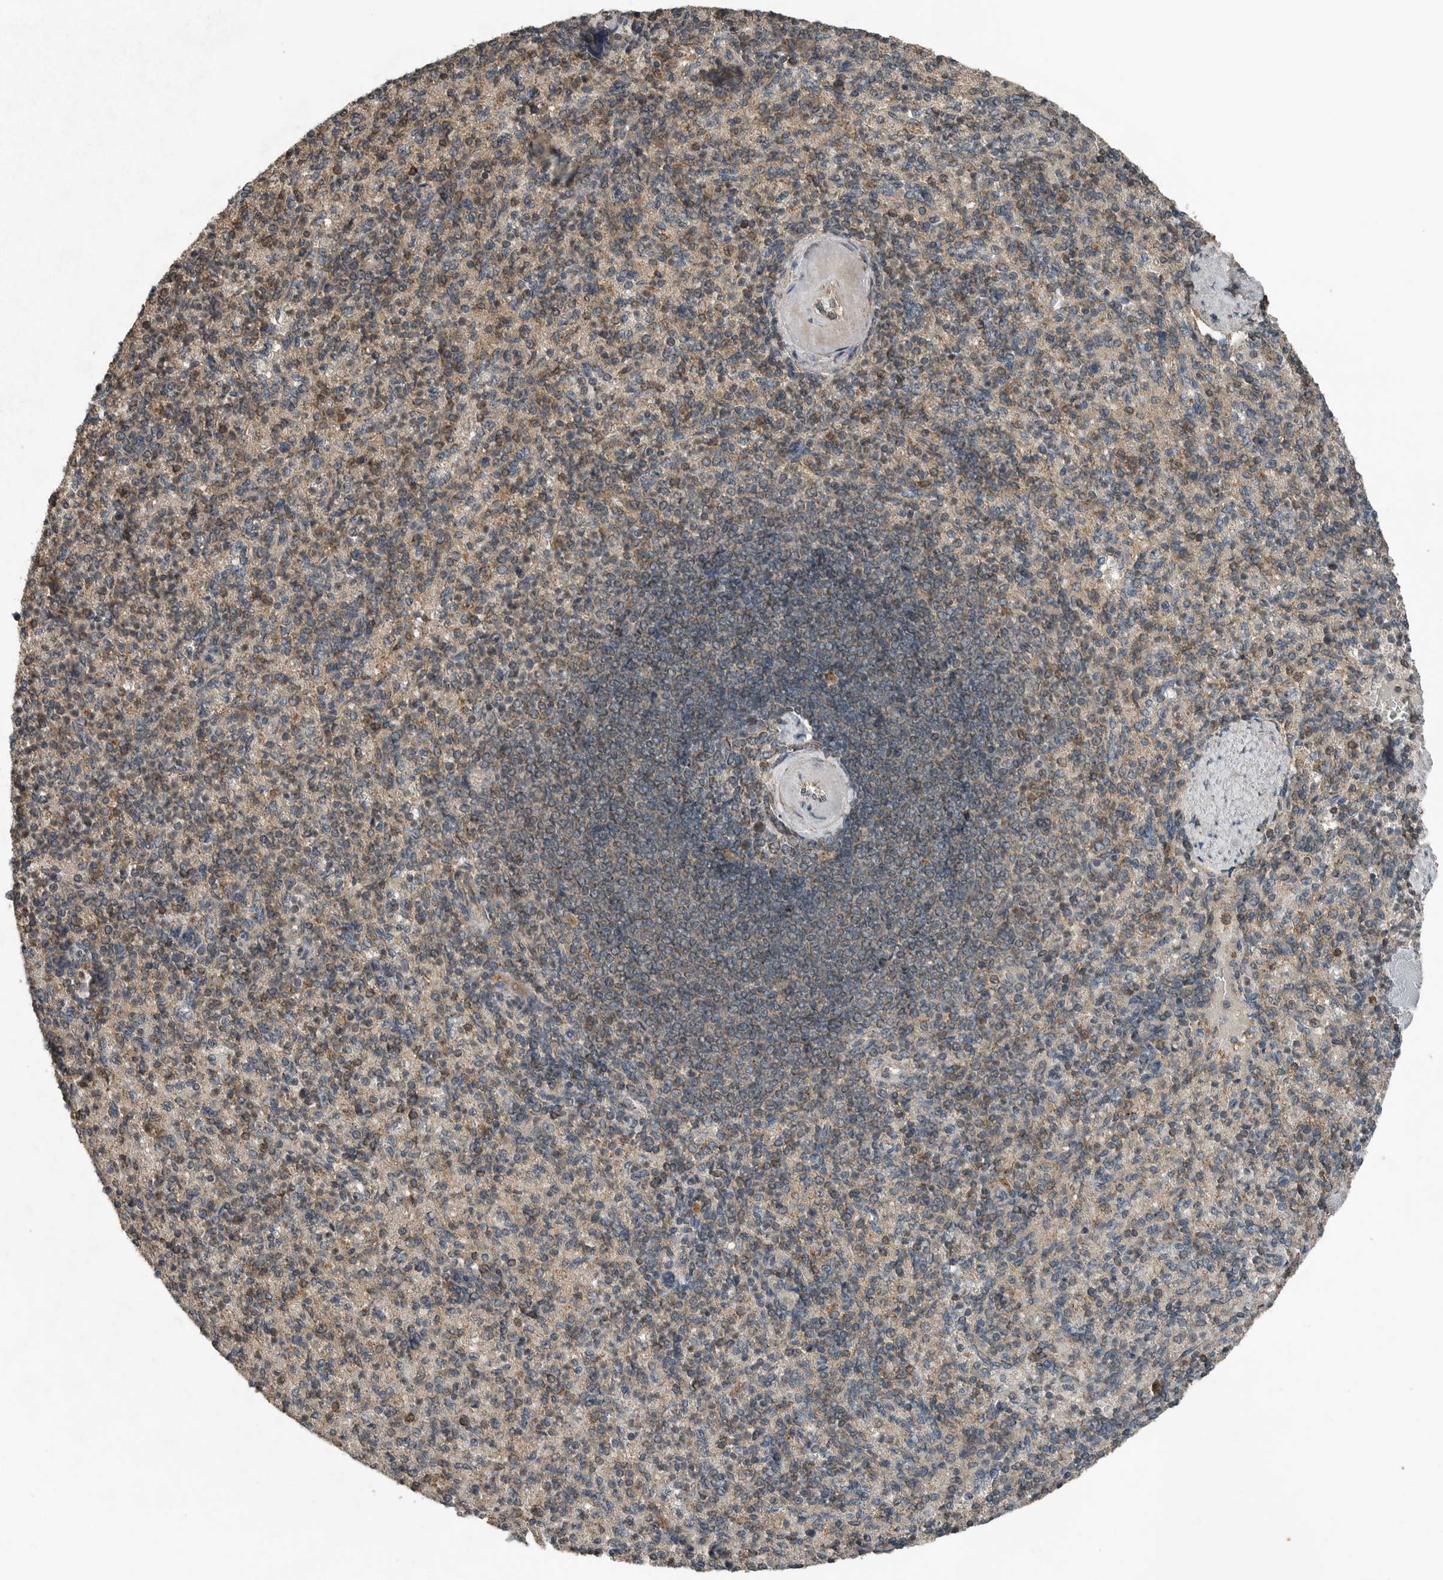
{"staining": {"intensity": "moderate", "quantity": "25%-75%", "location": "cytoplasmic/membranous"}, "tissue": "spleen", "cell_type": "Cells in red pulp", "image_type": "normal", "snomed": [{"axis": "morphology", "description": "Normal tissue, NOS"}, {"axis": "topography", "description": "Spleen"}], "caption": "This is a micrograph of immunohistochemistry (IHC) staining of normal spleen, which shows moderate staining in the cytoplasmic/membranous of cells in red pulp.", "gene": "IL6ST", "patient": {"sex": "female", "age": 74}}